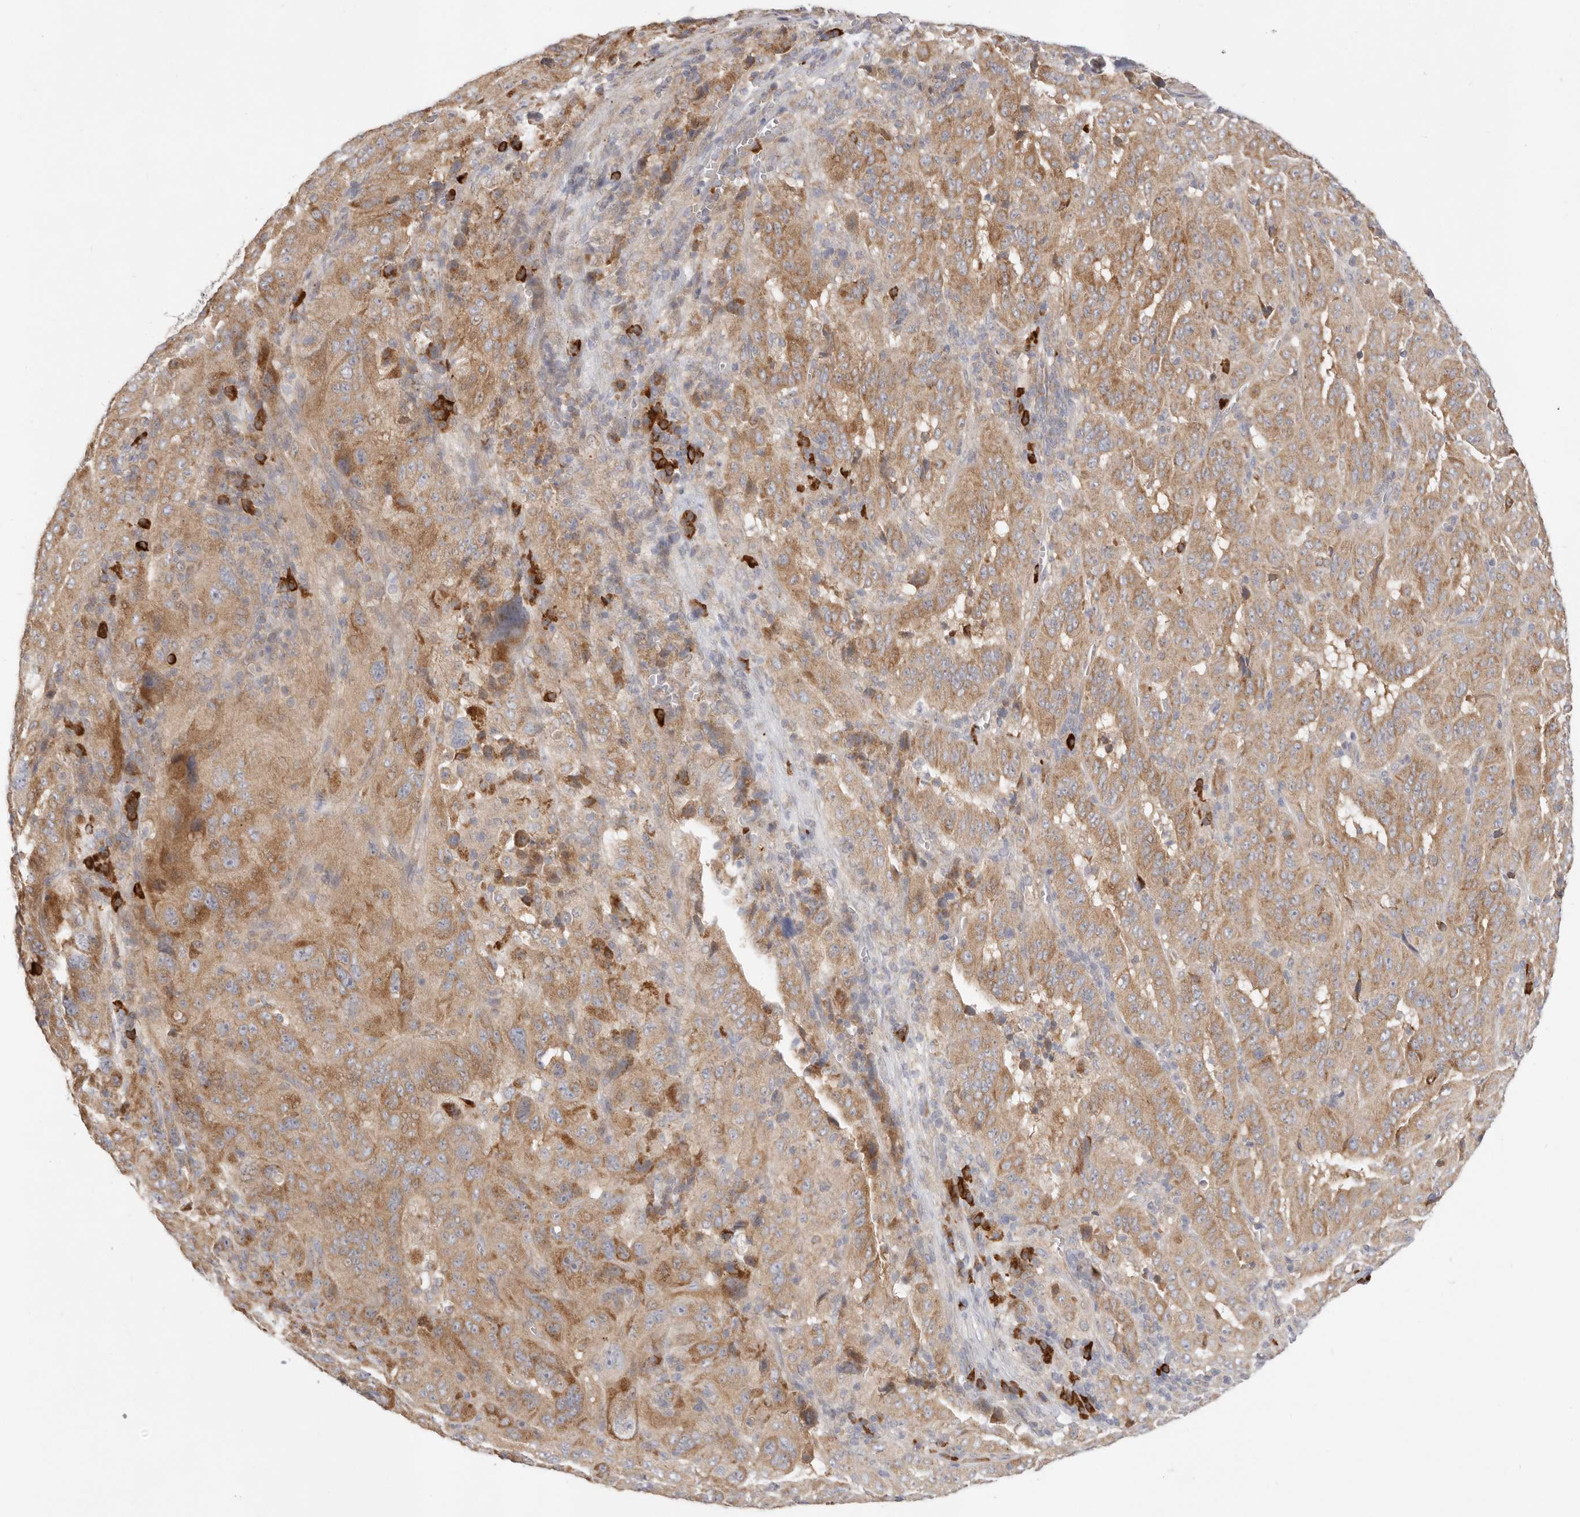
{"staining": {"intensity": "moderate", "quantity": ">75%", "location": "cytoplasmic/membranous"}, "tissue": "pancreatic cancer", "cell_type": "Tumor cells", "image_type": "cancer", "snomed": [{"axis": "morphology", "description": "Adenocarcinoma, NOS"}, {"axis": "topography", "description": "Pancreas"}], "caption": "A histopathology image of pancreatic adenocarcinoma stained for a protein demonstrates moderate cytoplasmic/membranous brown staining in tumor cells.", "gene": "USH1C", "patient": {"sex": "male", "age": 63}}